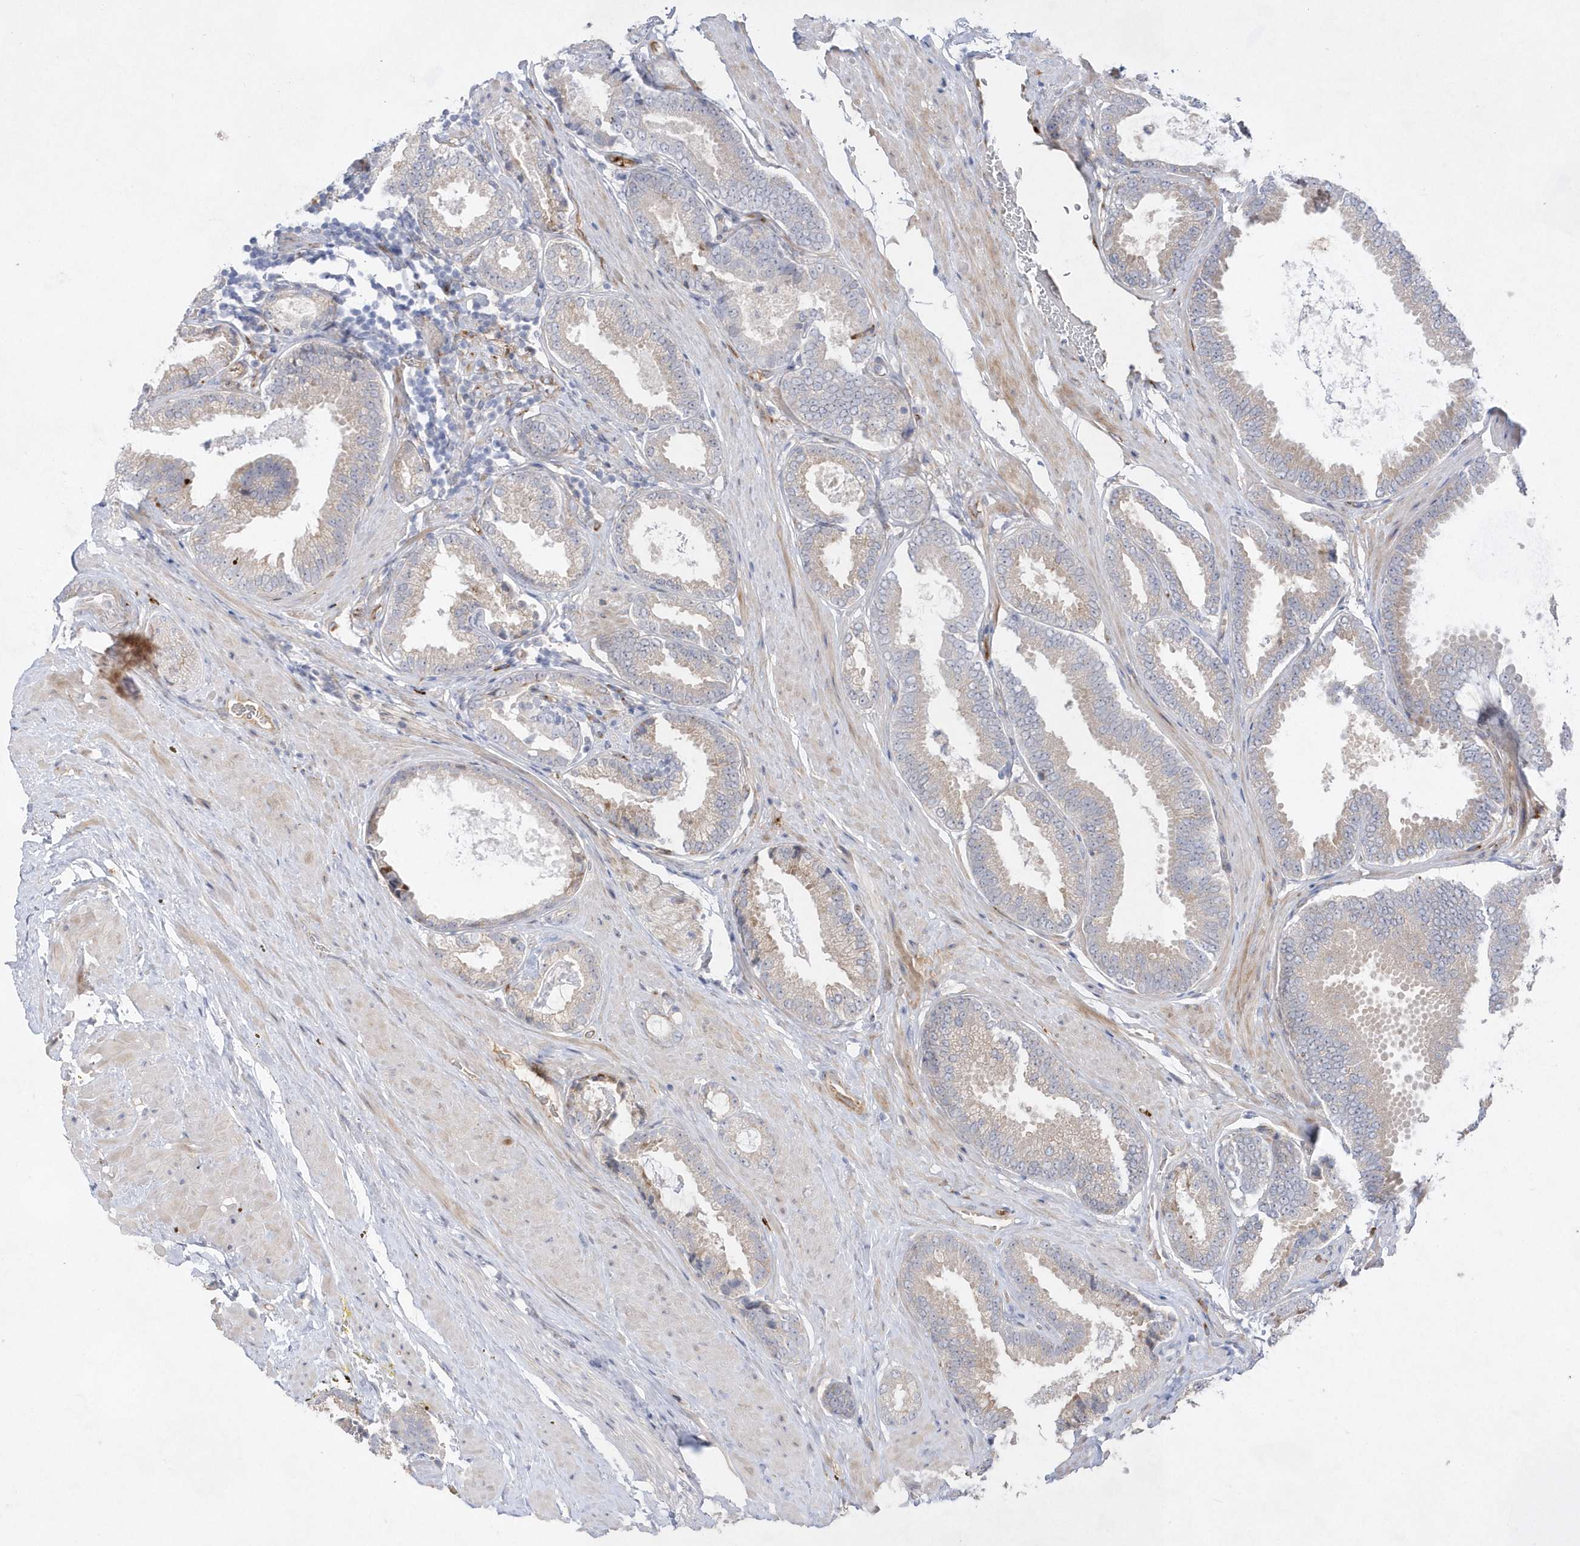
{"staining": {"intensity": "weak", "quantity": "<25%", "location": "cytoplasmic/membranous"}, "tissue": "prostate cancer", "cell_type": "Tumor cells", "image_type": "cancer", "snomed": [{"axis": "morphology", "description": "Normal tissue, NOS"}, {"axis": "morphology", "description": "Adenocarcinoma, Low grade"}, {"axis": "topography", "description": "Prostate"}, {"axis": "topography", "description": "Peripheral nerve tissue"}], "caption": "An immunohistochemistry photomicrograph of prostate adenocarcinoma (low-grade) is shown. There is no staining in tumor cells of prostate adenocarcinoma (low-grade).", "gene": "TMEM132B", "patient": {"sex": "male", "age": 71}}